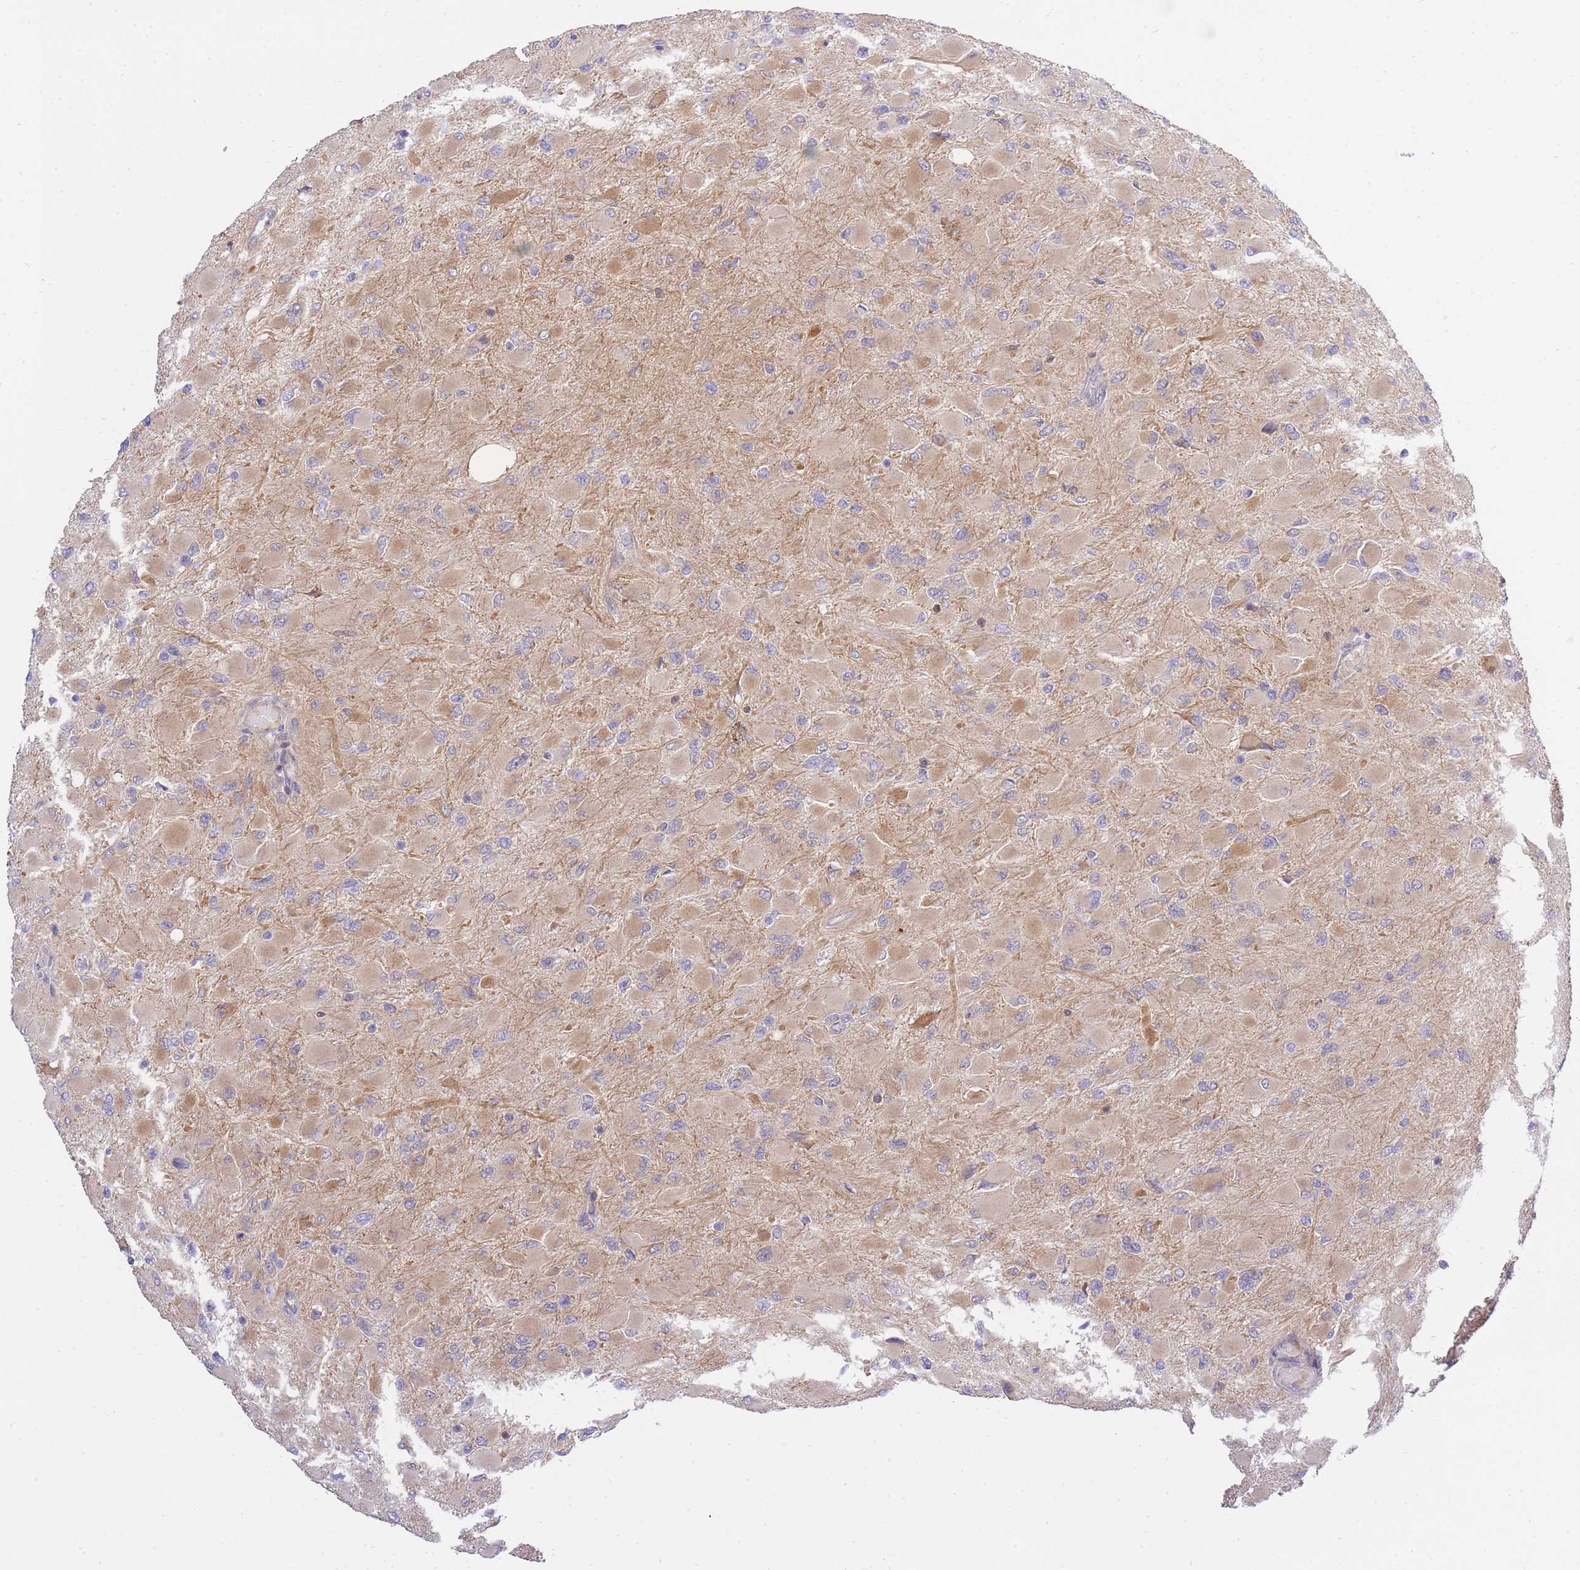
{"staining": {"intensity": "weak", "quantity": ">75%", "location": "cytoplasmic/membranous"}, "tissue": "glioma", "cell_type": "Tumor cells", "image_type": "cancer", "snomed": [{"axis": "morphology", "description": "Glioma, malignant, High grade"}, {"axis": "topography", "description": "Cerebral cortex"}], "caption": "Protein staining of high-grade glioma (malignant) tissue displays weak cytoplasmic/membranous positivity in about >75% of tumor cells. The protein is shown in brown color, while the nuclei are stained blue.", "gene": "EIF2B2", "patient": {"sex": "female", "age": 36}}